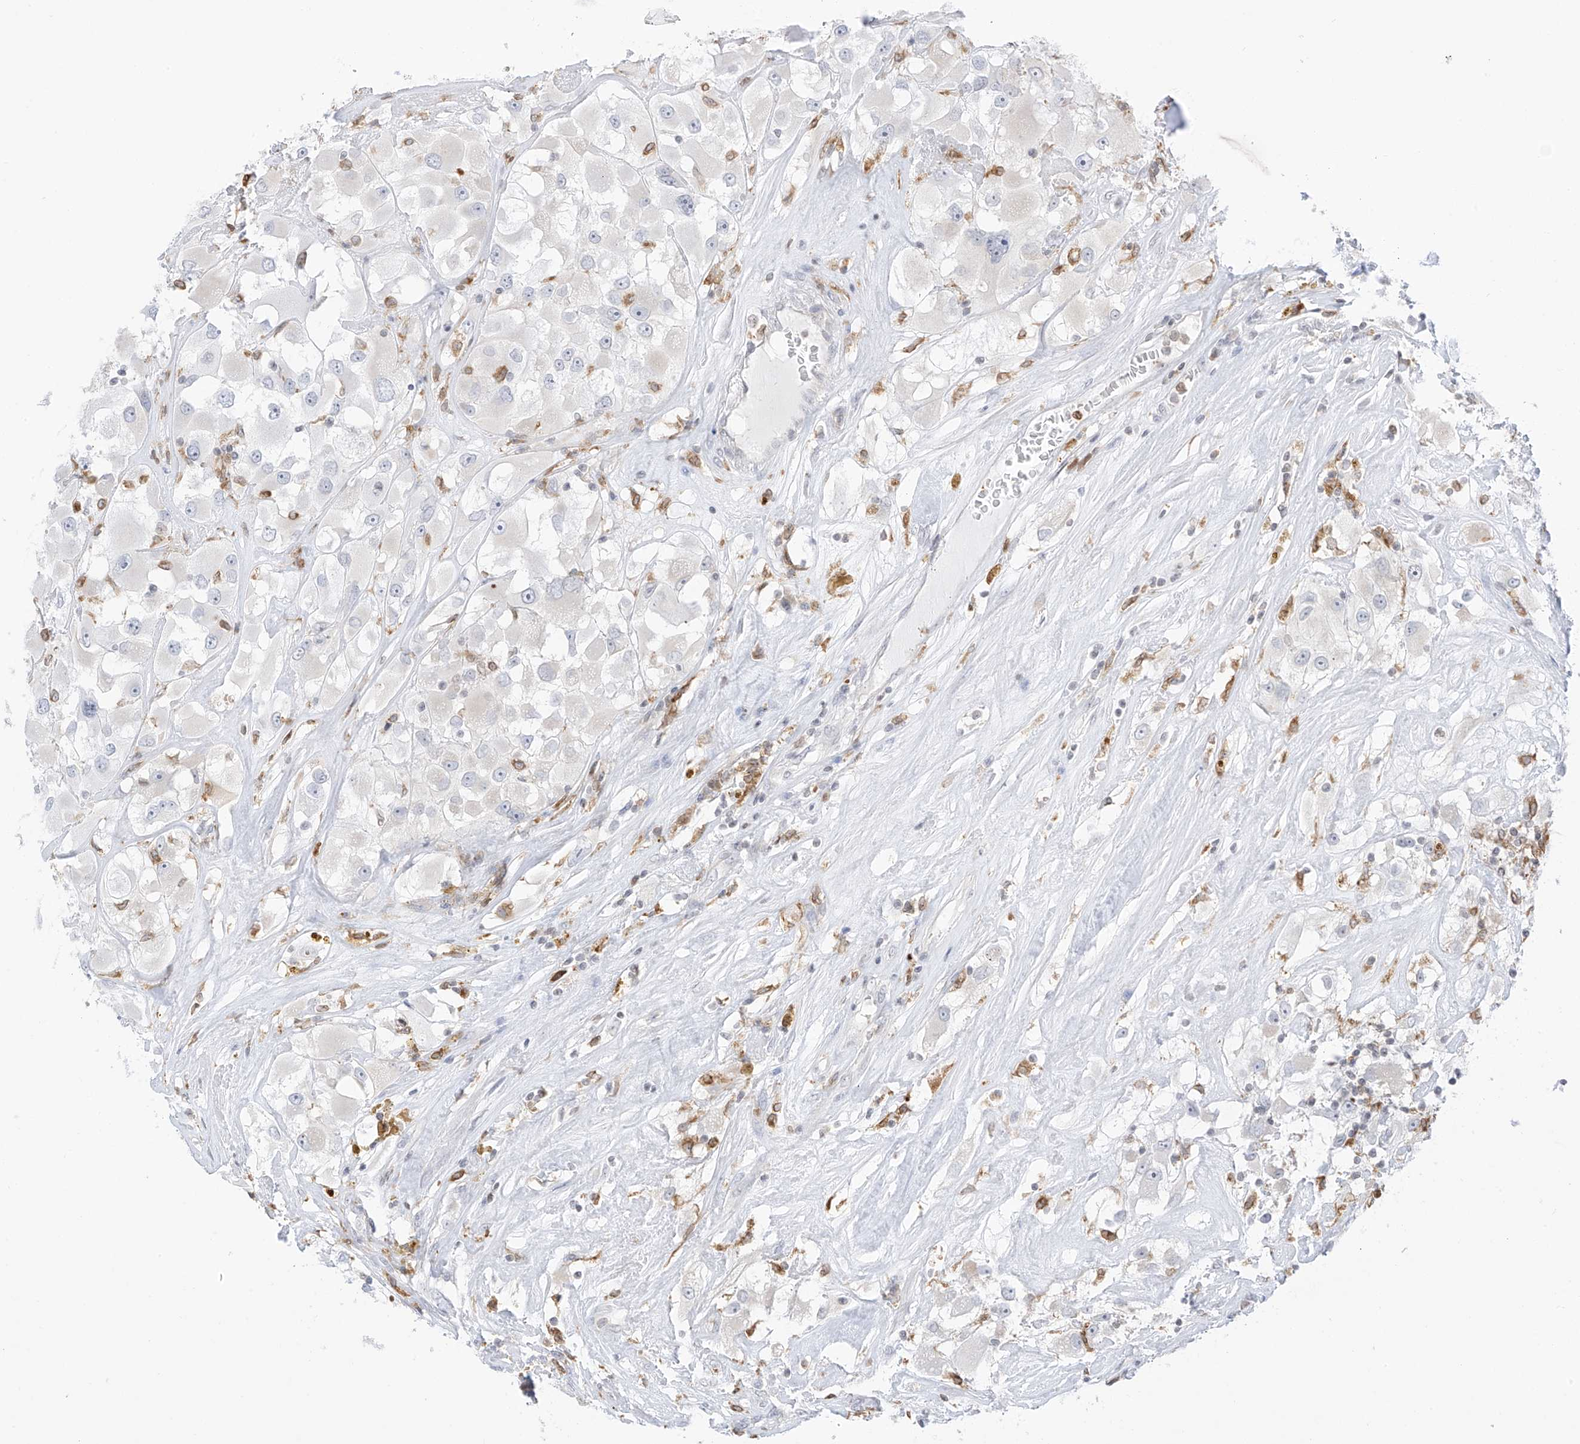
{"staining": {"intensity": "negative", "quantity": "none", "location": "none"}, "tissue": "renal cancer", "cell_type": "Tumor cells", "image_type": "cancer", "snomed": [{"axis": "morphology", "description": "Adenocarcinoma, NOS"}, {"axis": "topography", "description": "Kidney"}], "caption": "Tumor cells show no significant protein expression in renal cancer (adenocarcinoma).", "gene": "TBXAS1", "patient": {"sex": "female", "age": 52}}